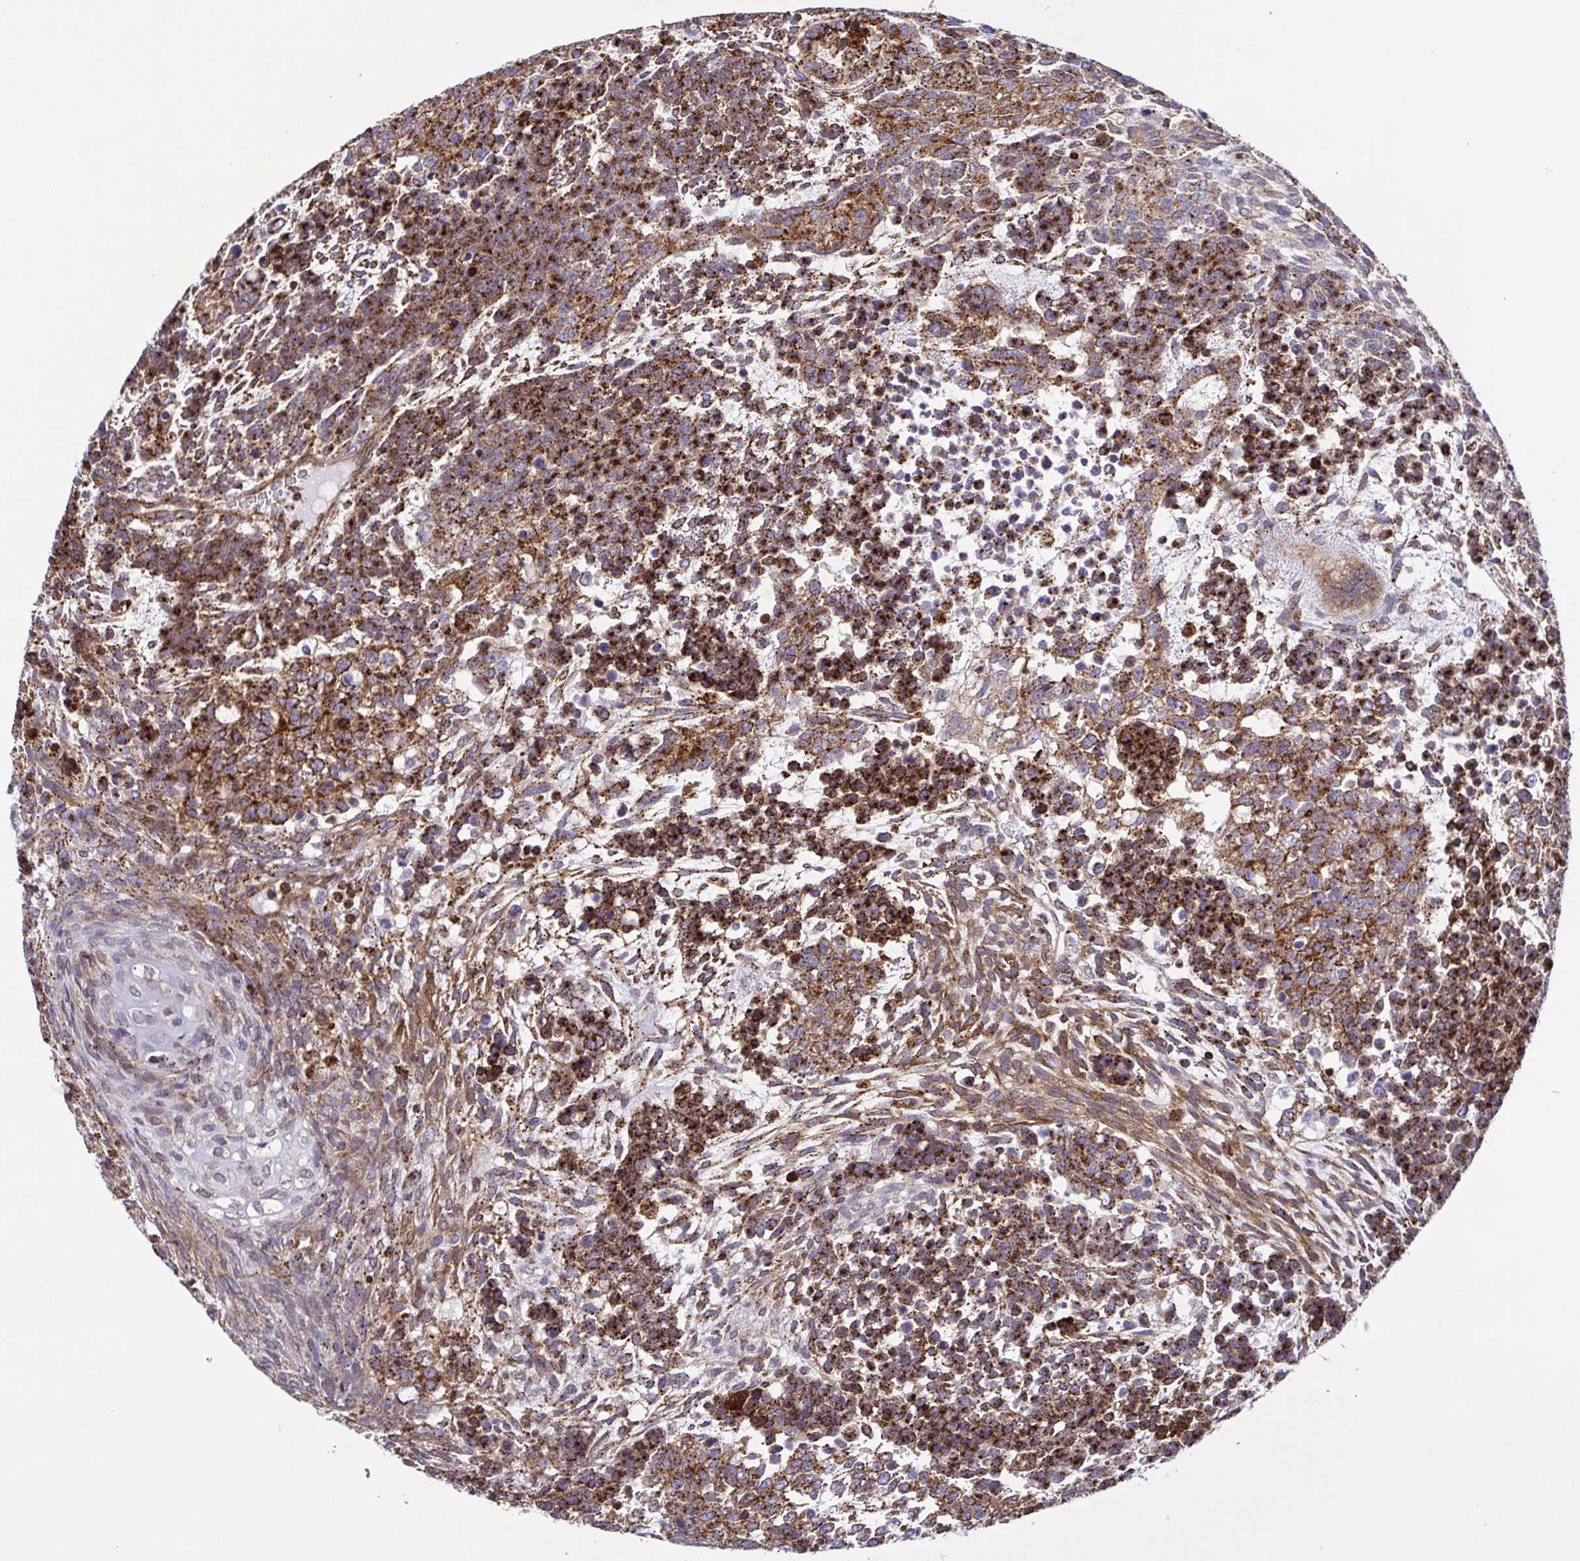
{"staining": {"intensity": "strong", "quantity": ">75%", "location": "cytoplasmic/membranous"}, "tissue": "testis cancer", "cell_type": "Tumor cells", "image_type": "cancer", "snomed": [{"axis": "morphology", "description": "Carcinoma, Embryonal, NOS"}, {"axis": "topography", "description": "Testis"}], "caption": "Tumor cells demonstrate high levels of strong cytoplasmic/membranous expression in approximately >75% of cells in testis cancer (embryonal carcinoma). The protein is shown in brown color, while the nuclei are stained blue.", "gene": "CHMP1B", "patient": {"sex": "male", "age": 23}}